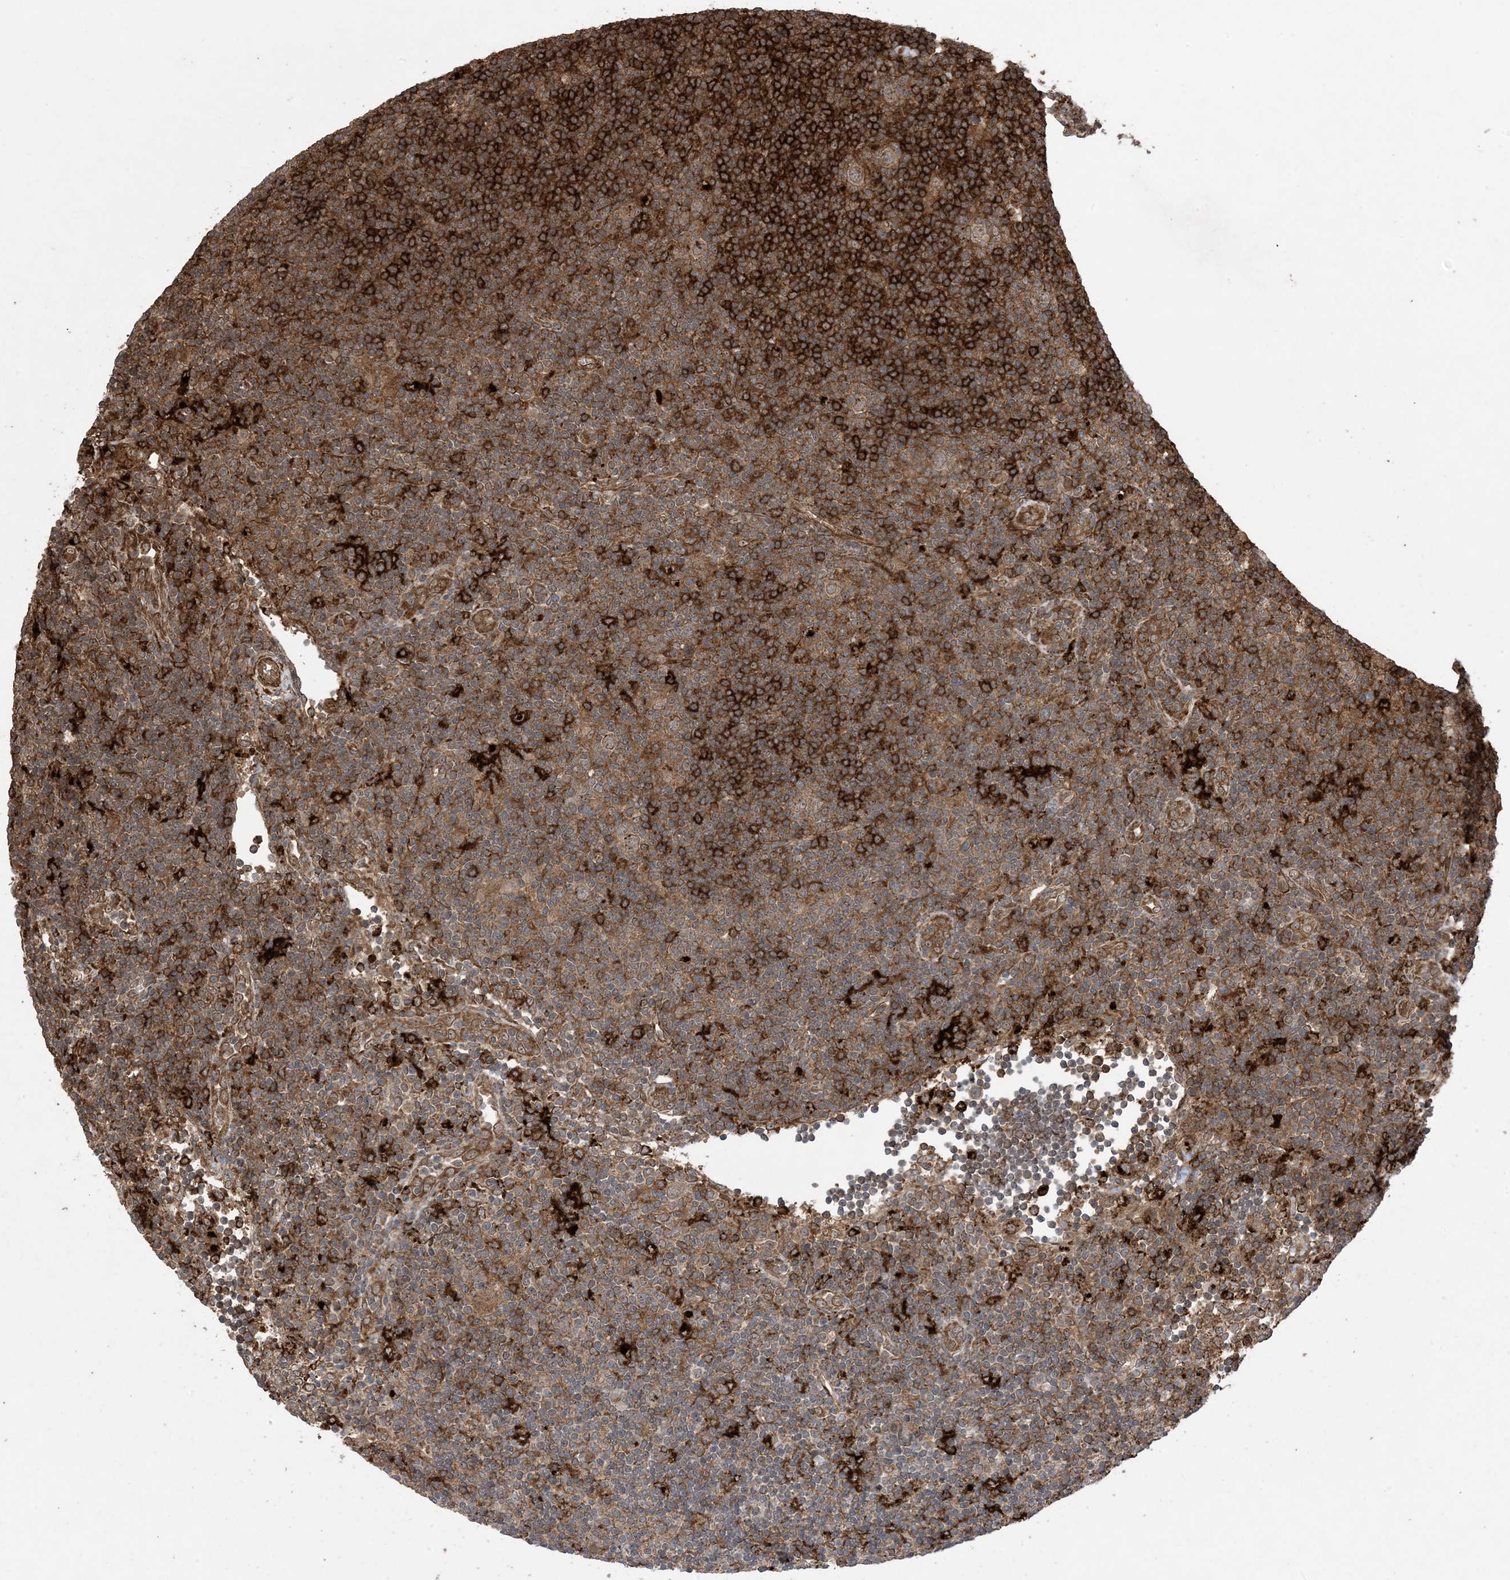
{"staining": {"intensity": "weak", "quantity": ">75%", "location": "cytoplasmic/membranous"}, "tissue": "lymphoma", "cell_type": "Tumor cells", "image_type": "cancer", "snomed": [{"axis": "morphology", "description": "Hodgkin's disease, NOS"}, {"axis": "topography", "description": "Lymph node"}], "caption": "This micrograph exhibits immunohistochemistry staining of lymphoma, with low weak cytoplasmic/membranous staining in about >75% of tumor cells.", "gene": "ZNF511", "patient": {"sex": "female", "age": 57}}